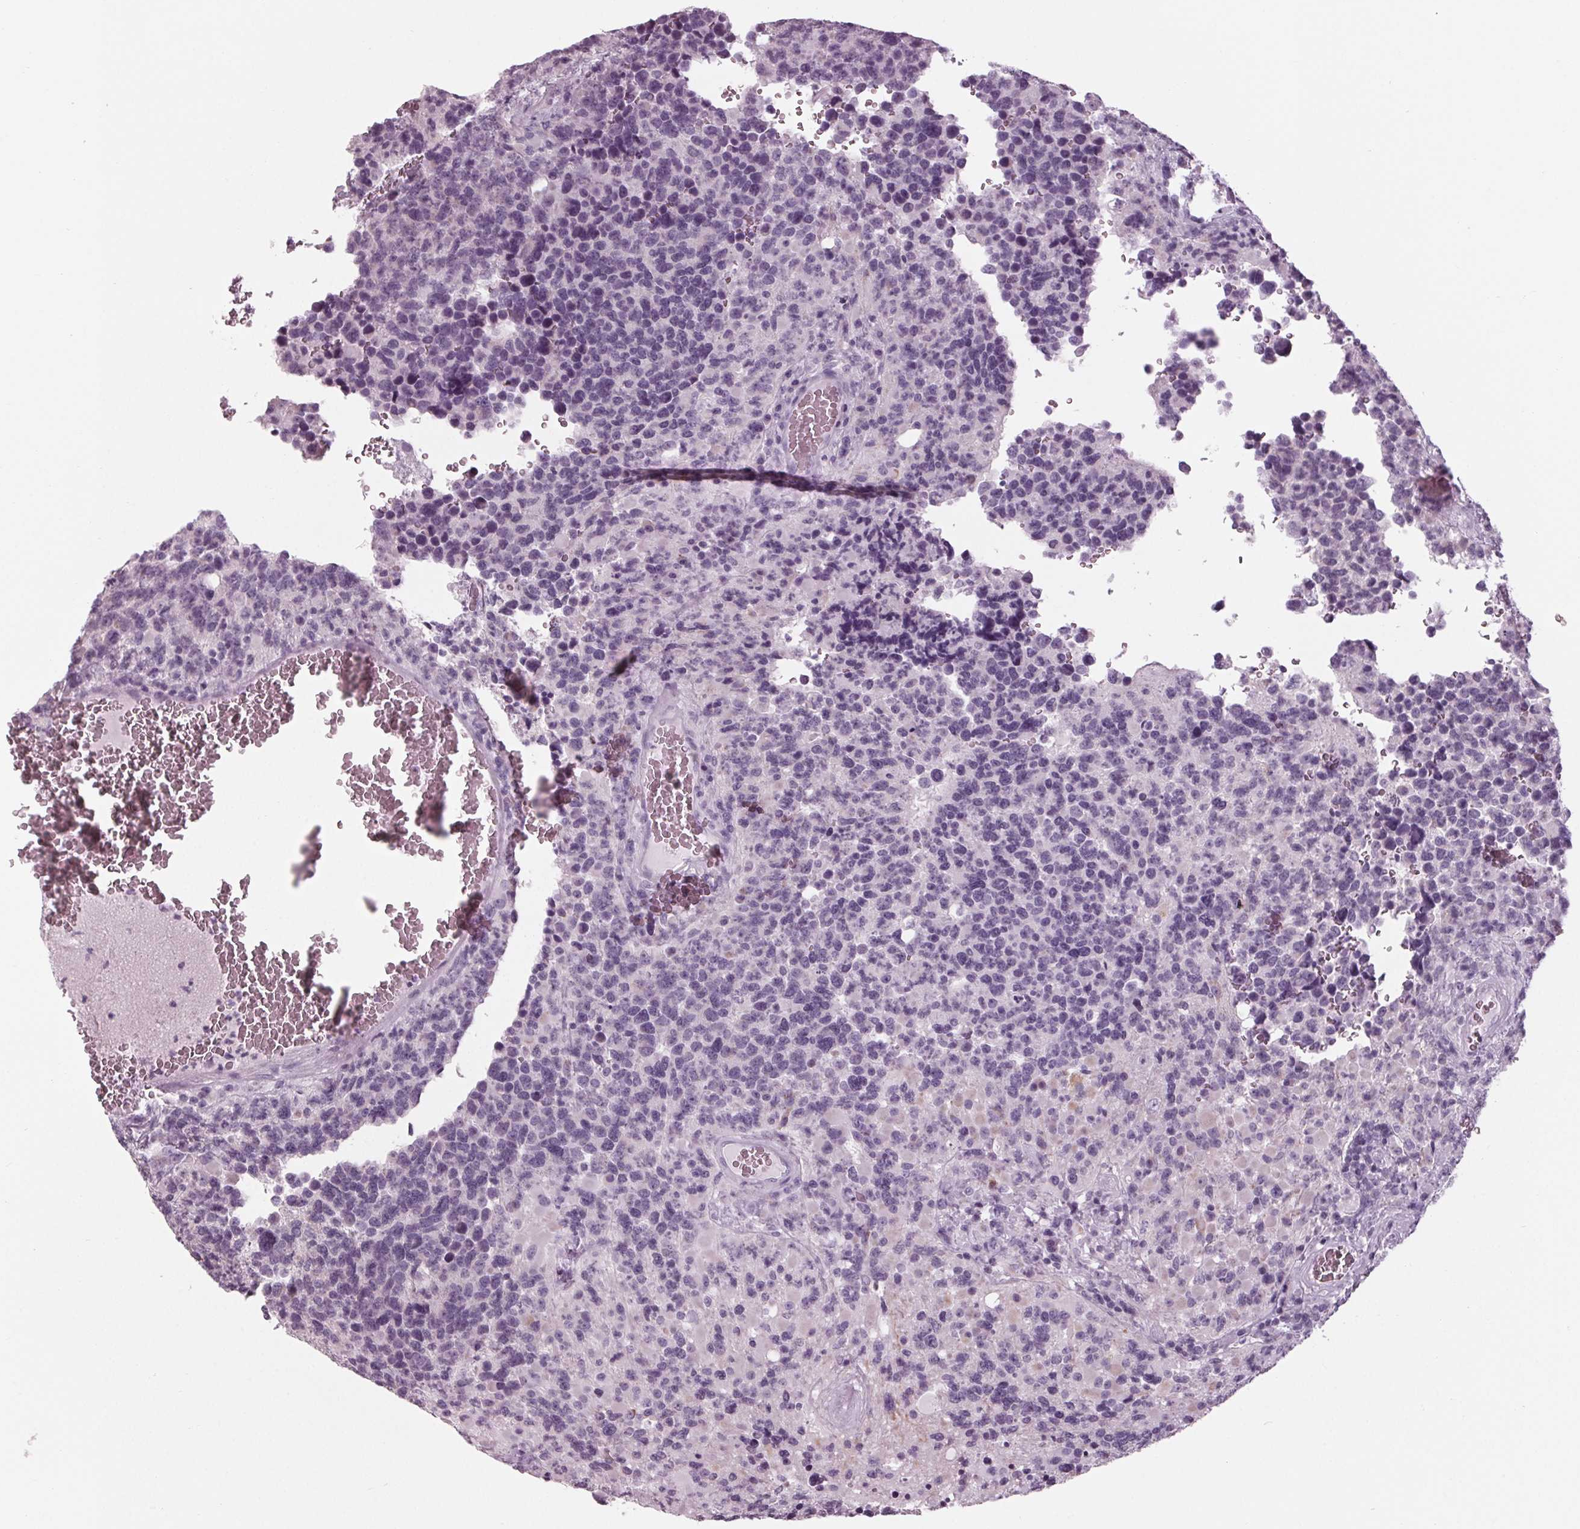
{"staining": {"intensity": "negative", "quantity": "none", "location": "none"}, "tissue": "glioma", "cell_type": "Tumor cells", "image_type": "cancer", "snomed": [{"axis": "morphology", "description": "Glioma, malignant, High grade"}, {"axis": "topography", "description": "Brain"}], "caption": "Micrograph shows no significant protein expression in tumor cells of malignant high-grade glioma.", "gene": "TNNC2", "patient": {"sex": "female", "age": 40}}